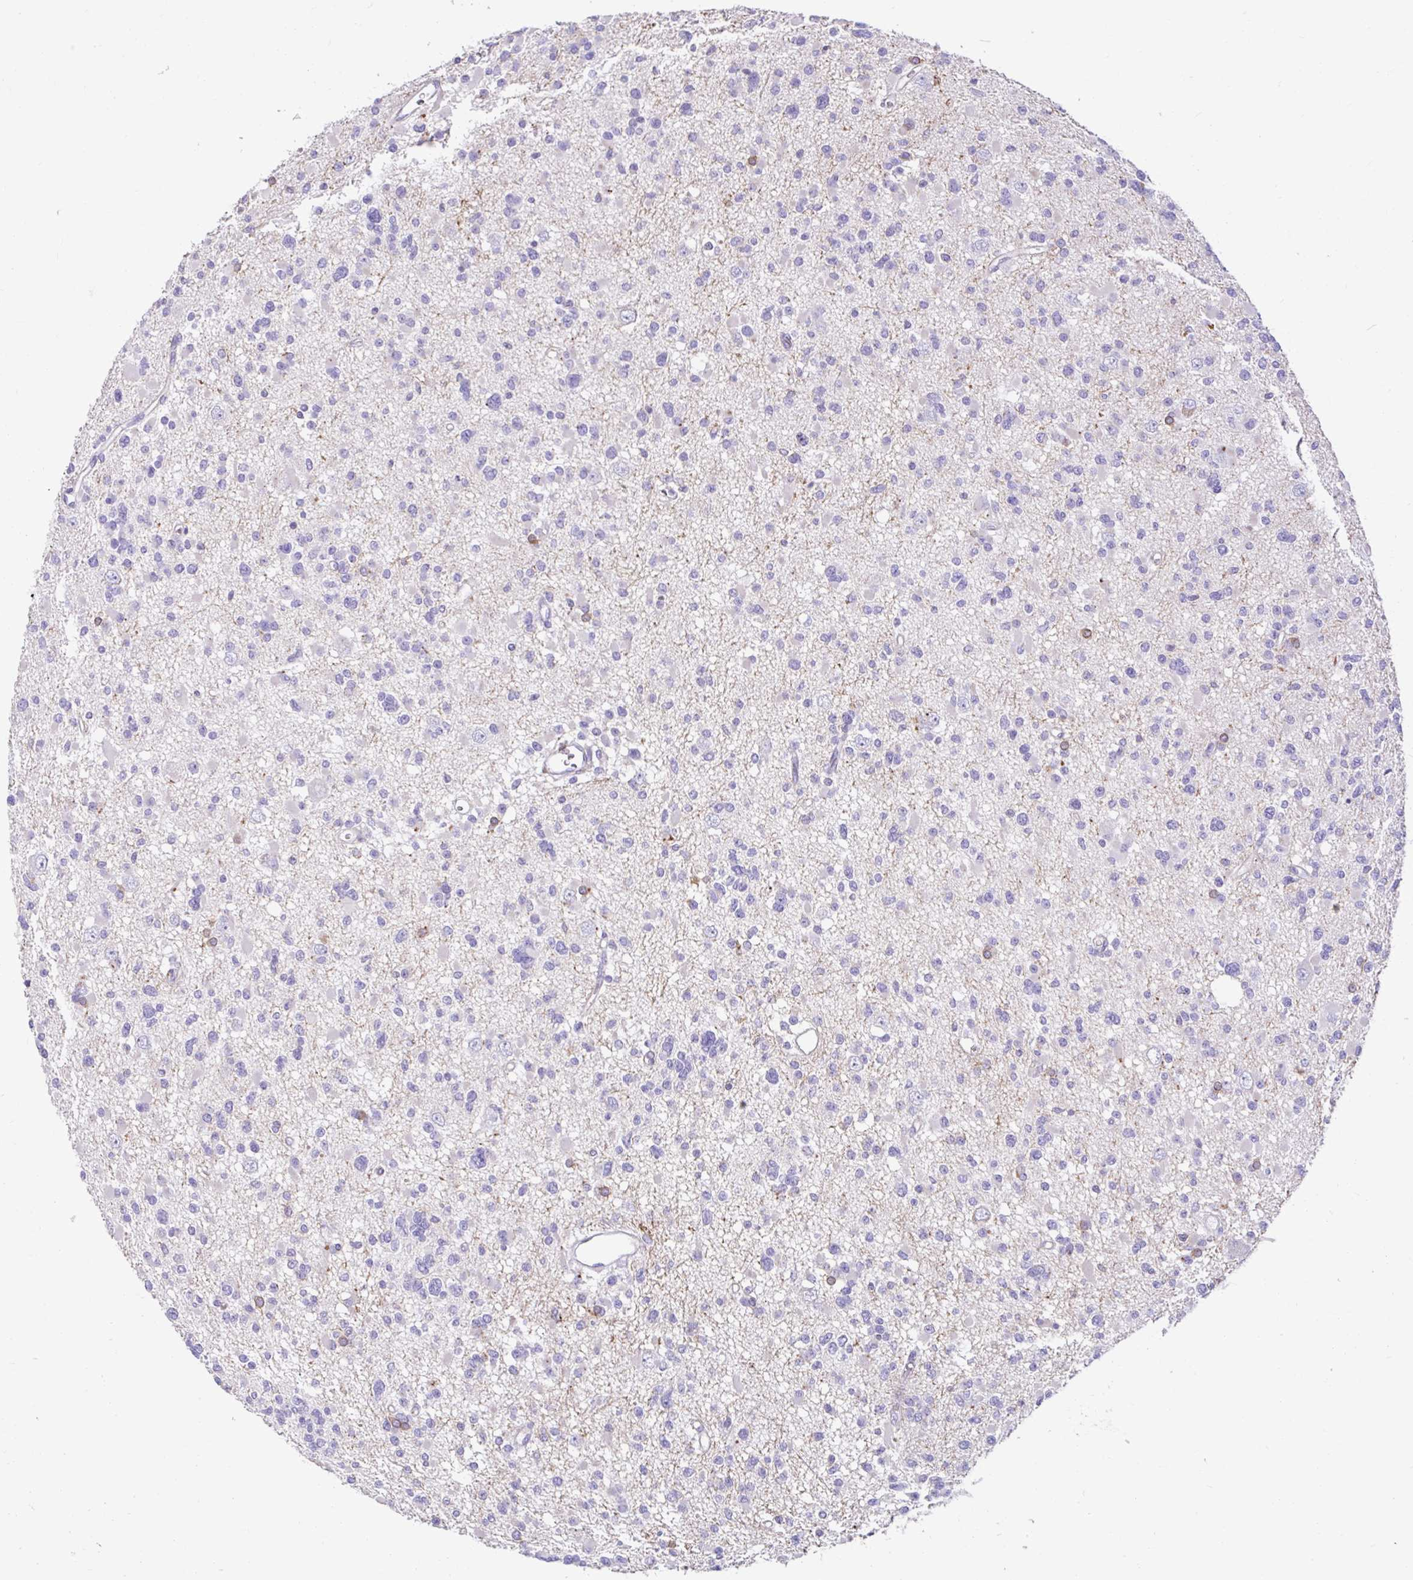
{"staining": {"intensity": "negative", "quantity": "none", "location": "none"}, "tissue": "glioma", "cell_type": "Tumor cells", "image_type": "cancer", "snomed": [{"axis": "morphology", "description": "Glioma, malignant, Low grade"}, {"axis": "topography", "description": "Brain"}], "caption": "This histopathology image is of malignant low-grade glioma stained with immunohistochemistry to label a protein in brown with the nuclei are counter-stained blue. There is no staining in tumor cells.", "gene": "ZNF33A", "patient": {"sex": "female", "age": 22}}